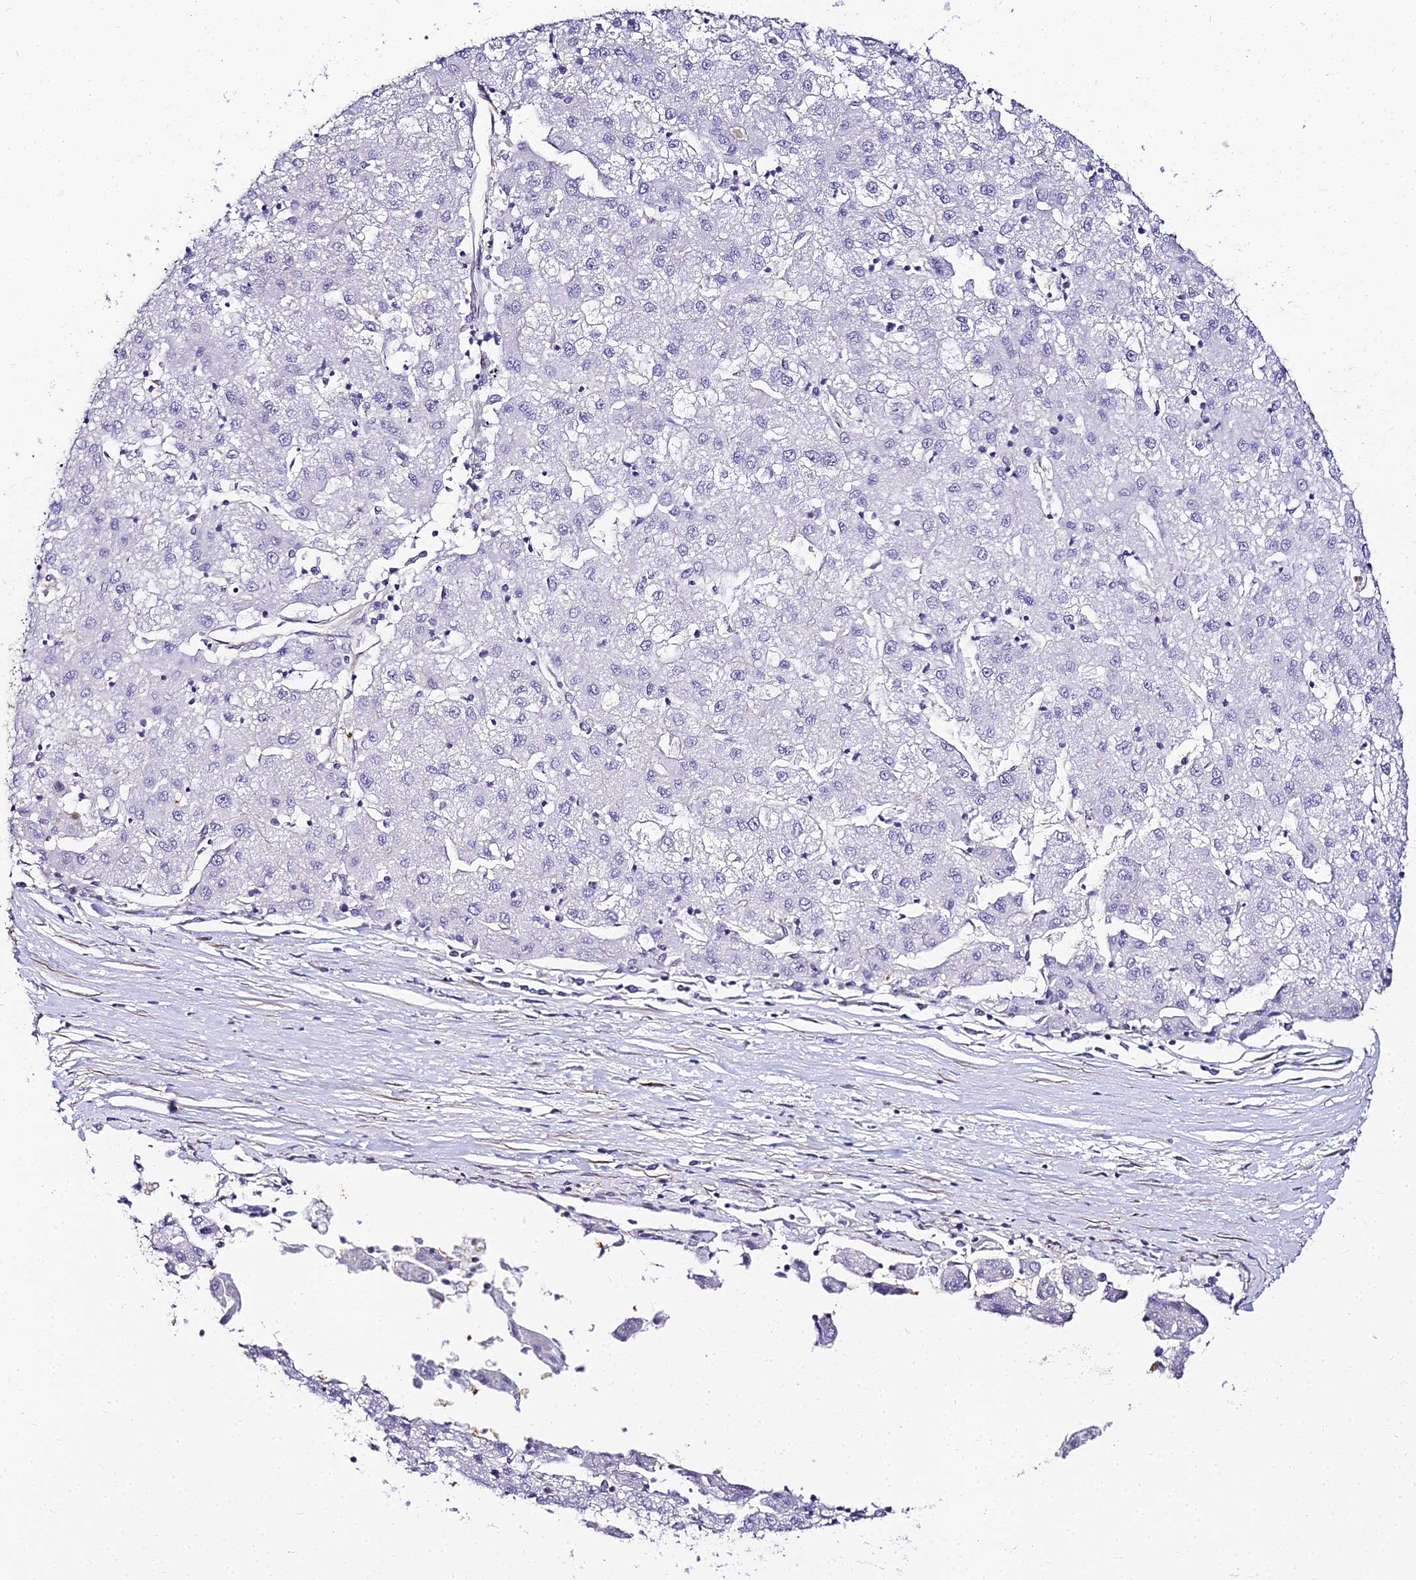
{"staining": {"intensity": "negative", "quantity": "none", "location": "none"}, "tissue": "liver cancer", "cell_type": "Tumor cells", "image_type": "cancer", "snomed": [{"axis": "morphology", "description": "Carcinoma, Hepatocellular, NOS"}, {"axis": "topography", "description": "Liver"}], "caption": "High magnification brightfield microscopy of hepatocellular carcinoma (liver) stained with DAB (3,3'-diaminobenzidine) (brown) and counterstained with hematoxylin (blue): tumor cells show no significant staining.", "gene": "BCL9", "patient": {"sex": "male", "age": 72}}